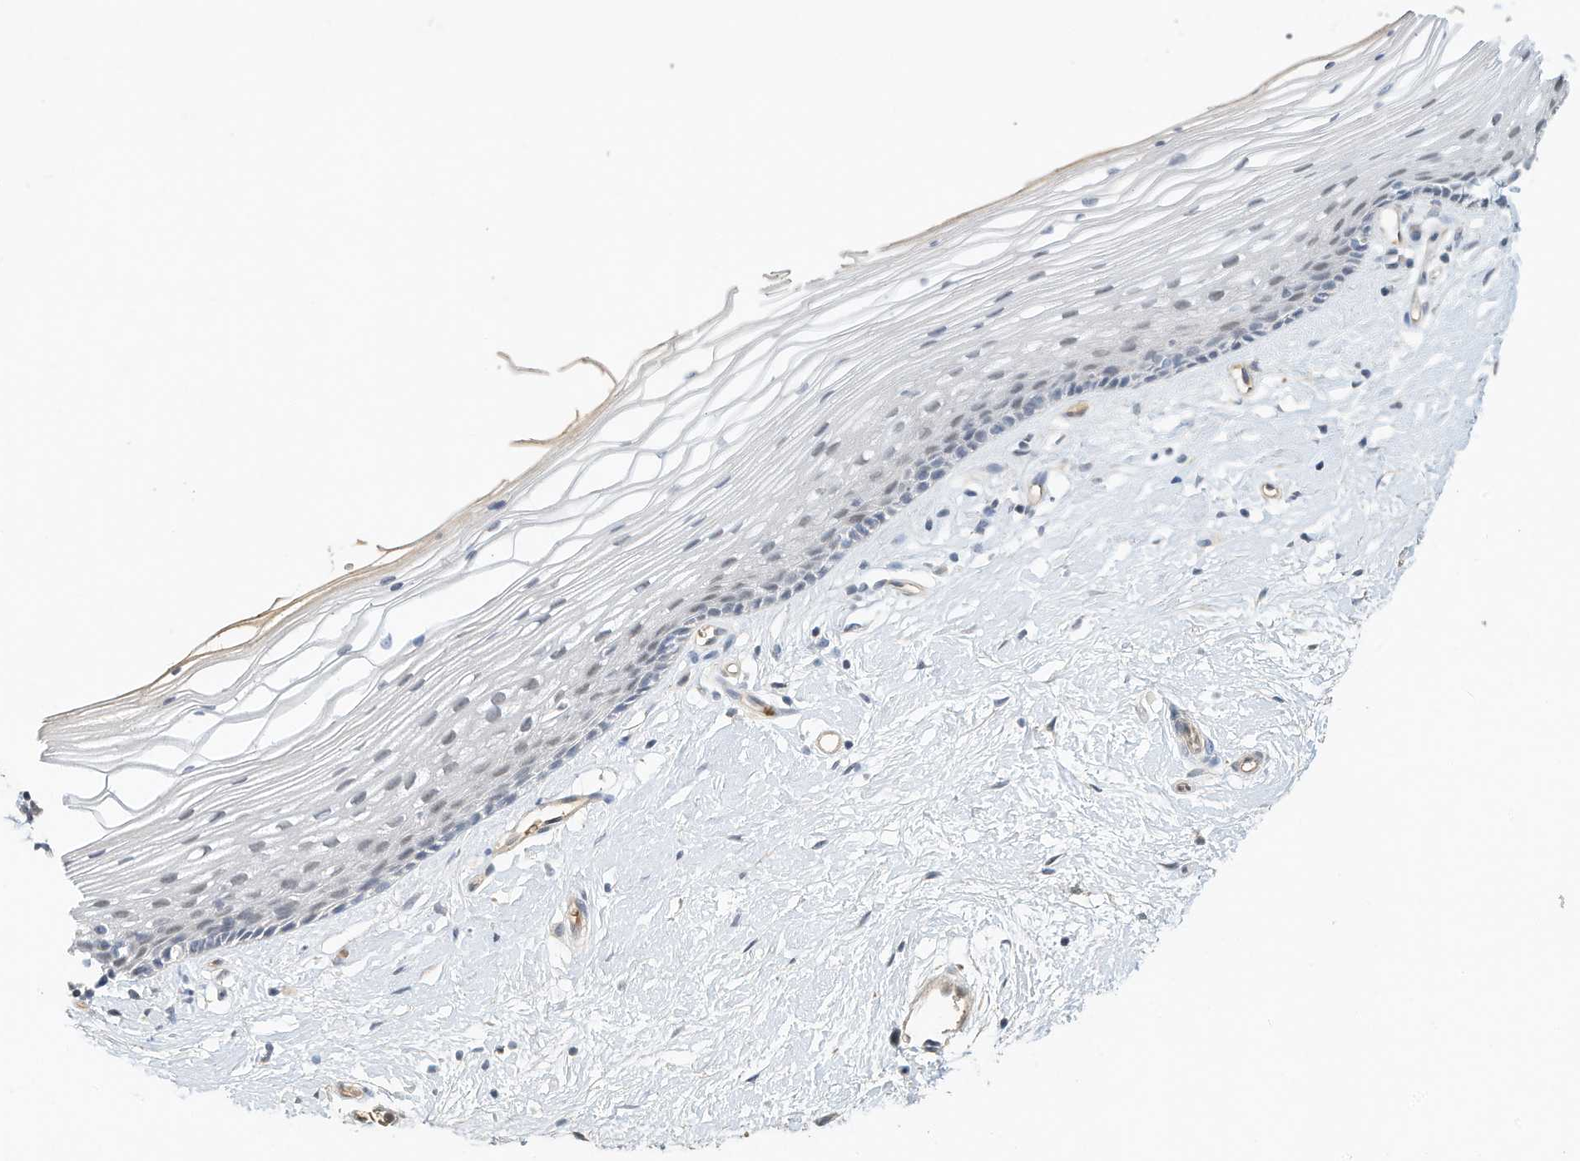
{"staining": {"intensity": "negative", "quantity": "none", "location": "none"}, "tissue": "vagina", "cell_type": "Squamous epithelial cells", "image_type": "normal", "snomed": [{"axis": "morphology", "description": "Normal tissue, NOS"}, {"axis": "topography", "description": "Vagina"}], "caption": "Immunohistochemistry of unremarkable vagina demonstrates no staining in squamous epithelial cells. (Brightfield microscopy of DAB IHC at high magnification).", "gene": "RCAN3", "patient": {"sex": "female", "age": 46}}